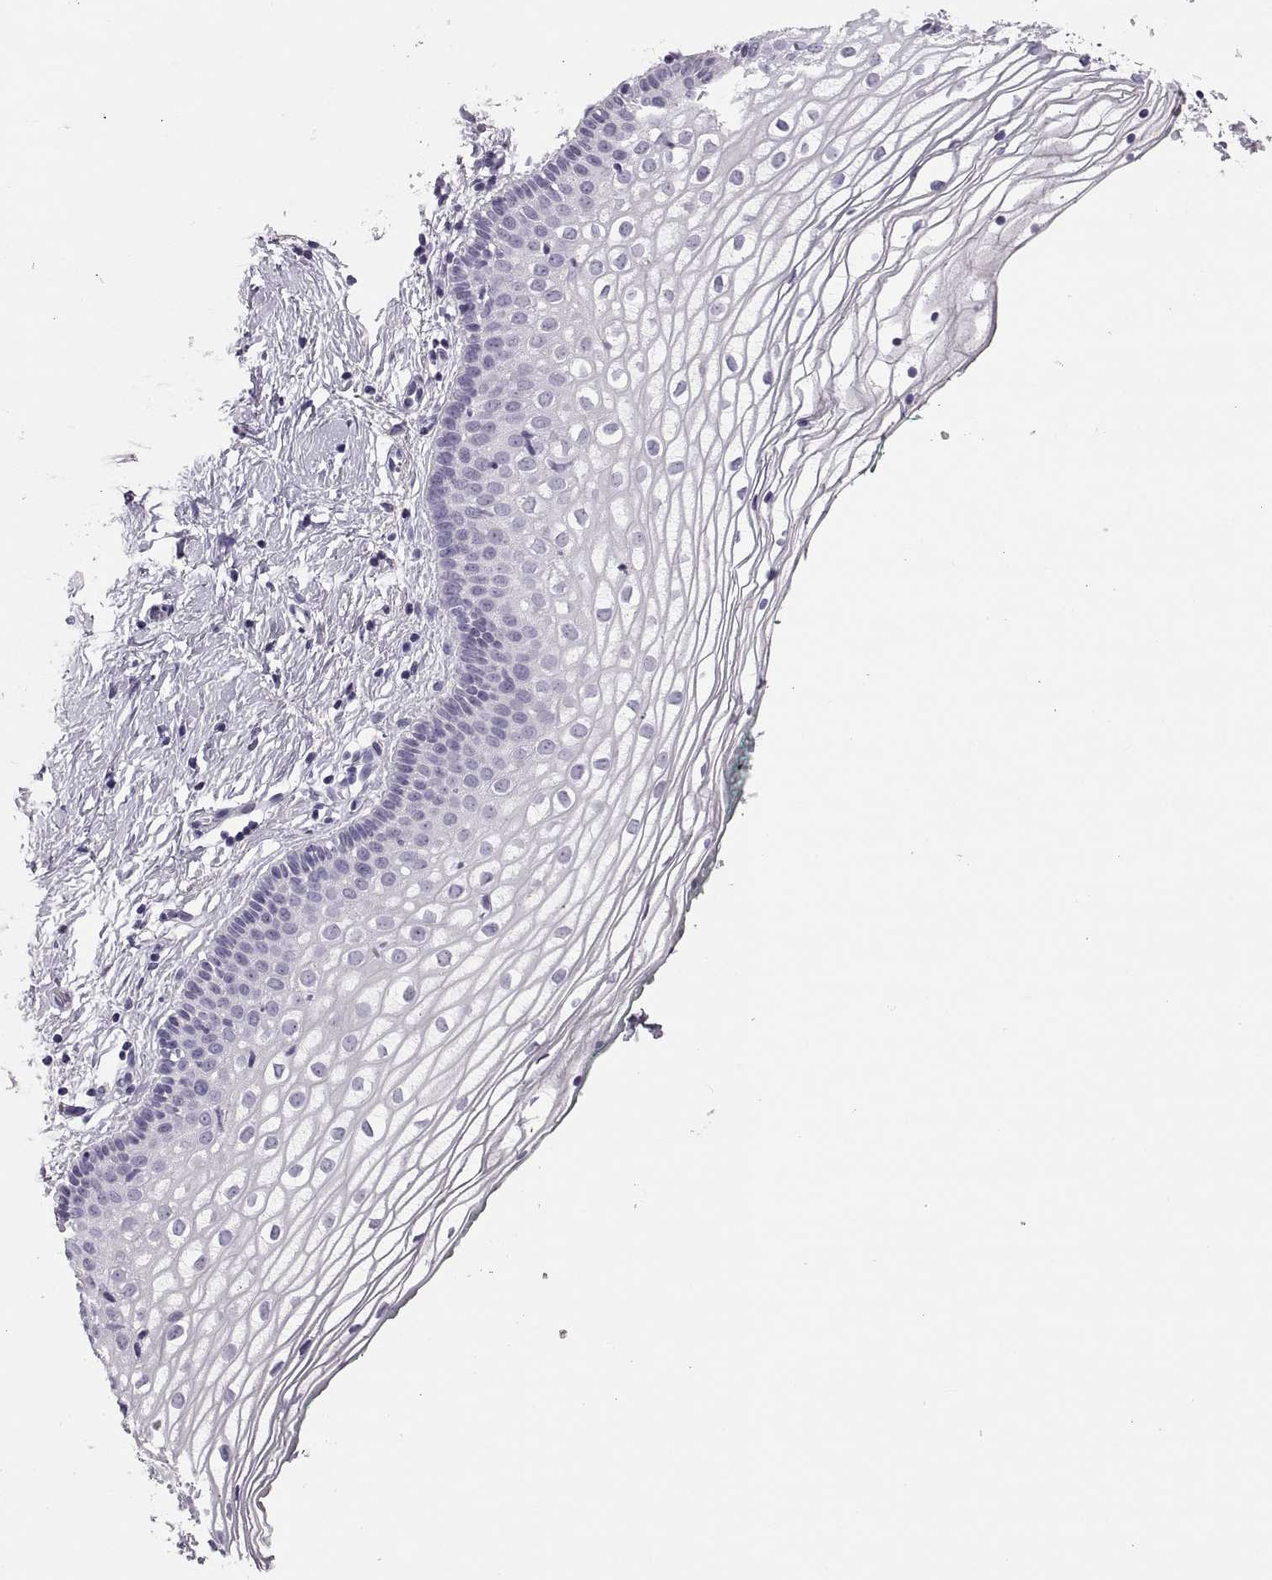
{"staining": {"intensity": "negative", "quantity": "none", "location": "none"}, "tissue": "vagina", "cell_type": "Squamous epithelial cells", "image_type": "normal", "snomed": [{"axis": "morphology", "description": "Normal tissue, NOS"}, {"axis": "topography", "description": "Vagina"}], "caption": "This is an IHC micrograph of normal vagina. There is no positivity in squamous epithelial cells.", "gene": "MILR1", "patient": {"sex": "female", "age": 36}}